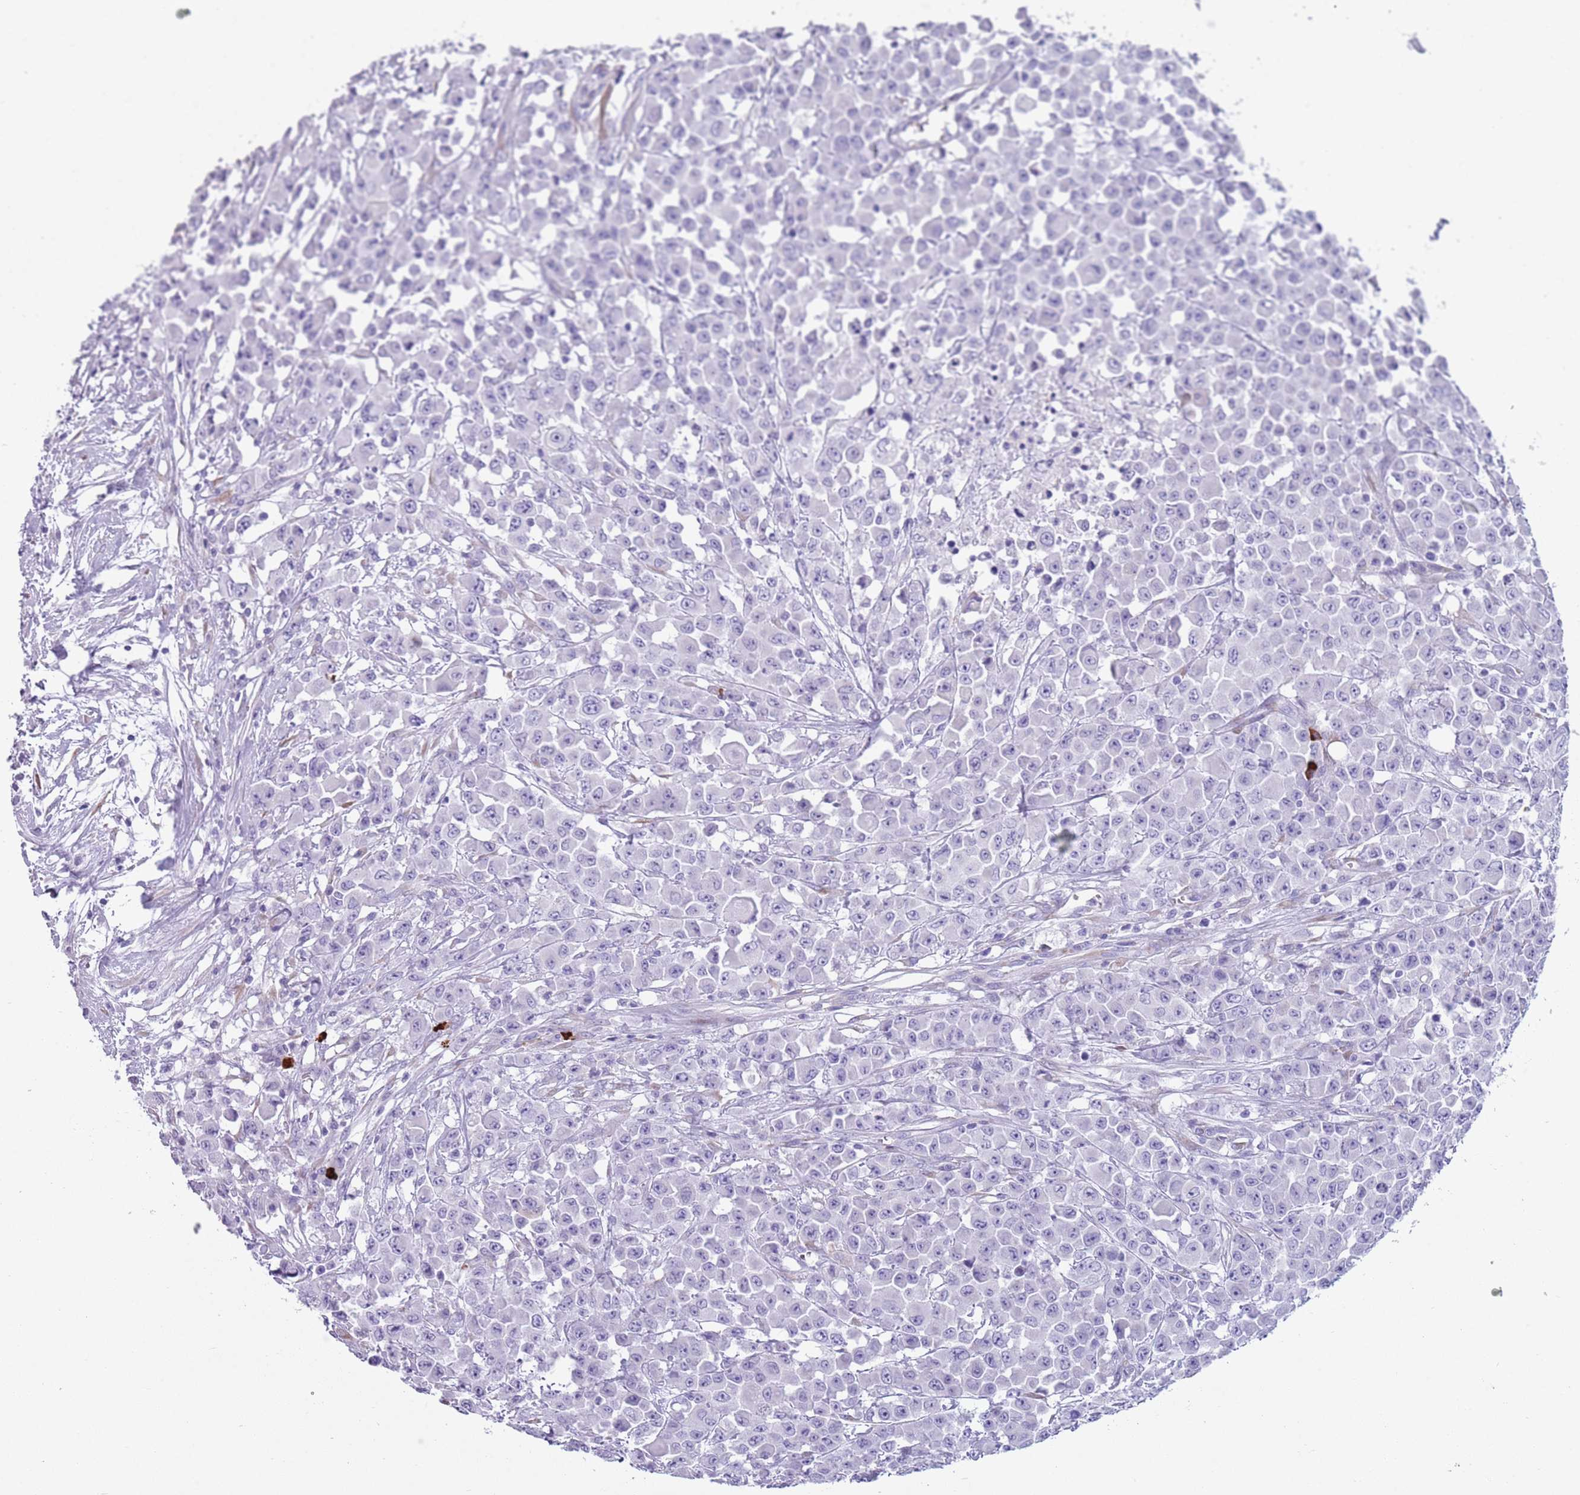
{"staining": {"intensity": "negative", "quantity": "none", "location": "none"}, "tissue": "colorectal cancer", "cell_type": "Tumor cells", "image_type": "cancer", "snomed": [{"axis": "morphology", "description": "Adenocarcinoma, NOS"}, {"axis": "topography", "description": "Colon"}], "caption": "Tumor cells are negative for brown protein staining in colorectal cancer (adenocarcinoma).", "gene": "LY6G5B", "patient": {"sex": "male", "age": 51}}